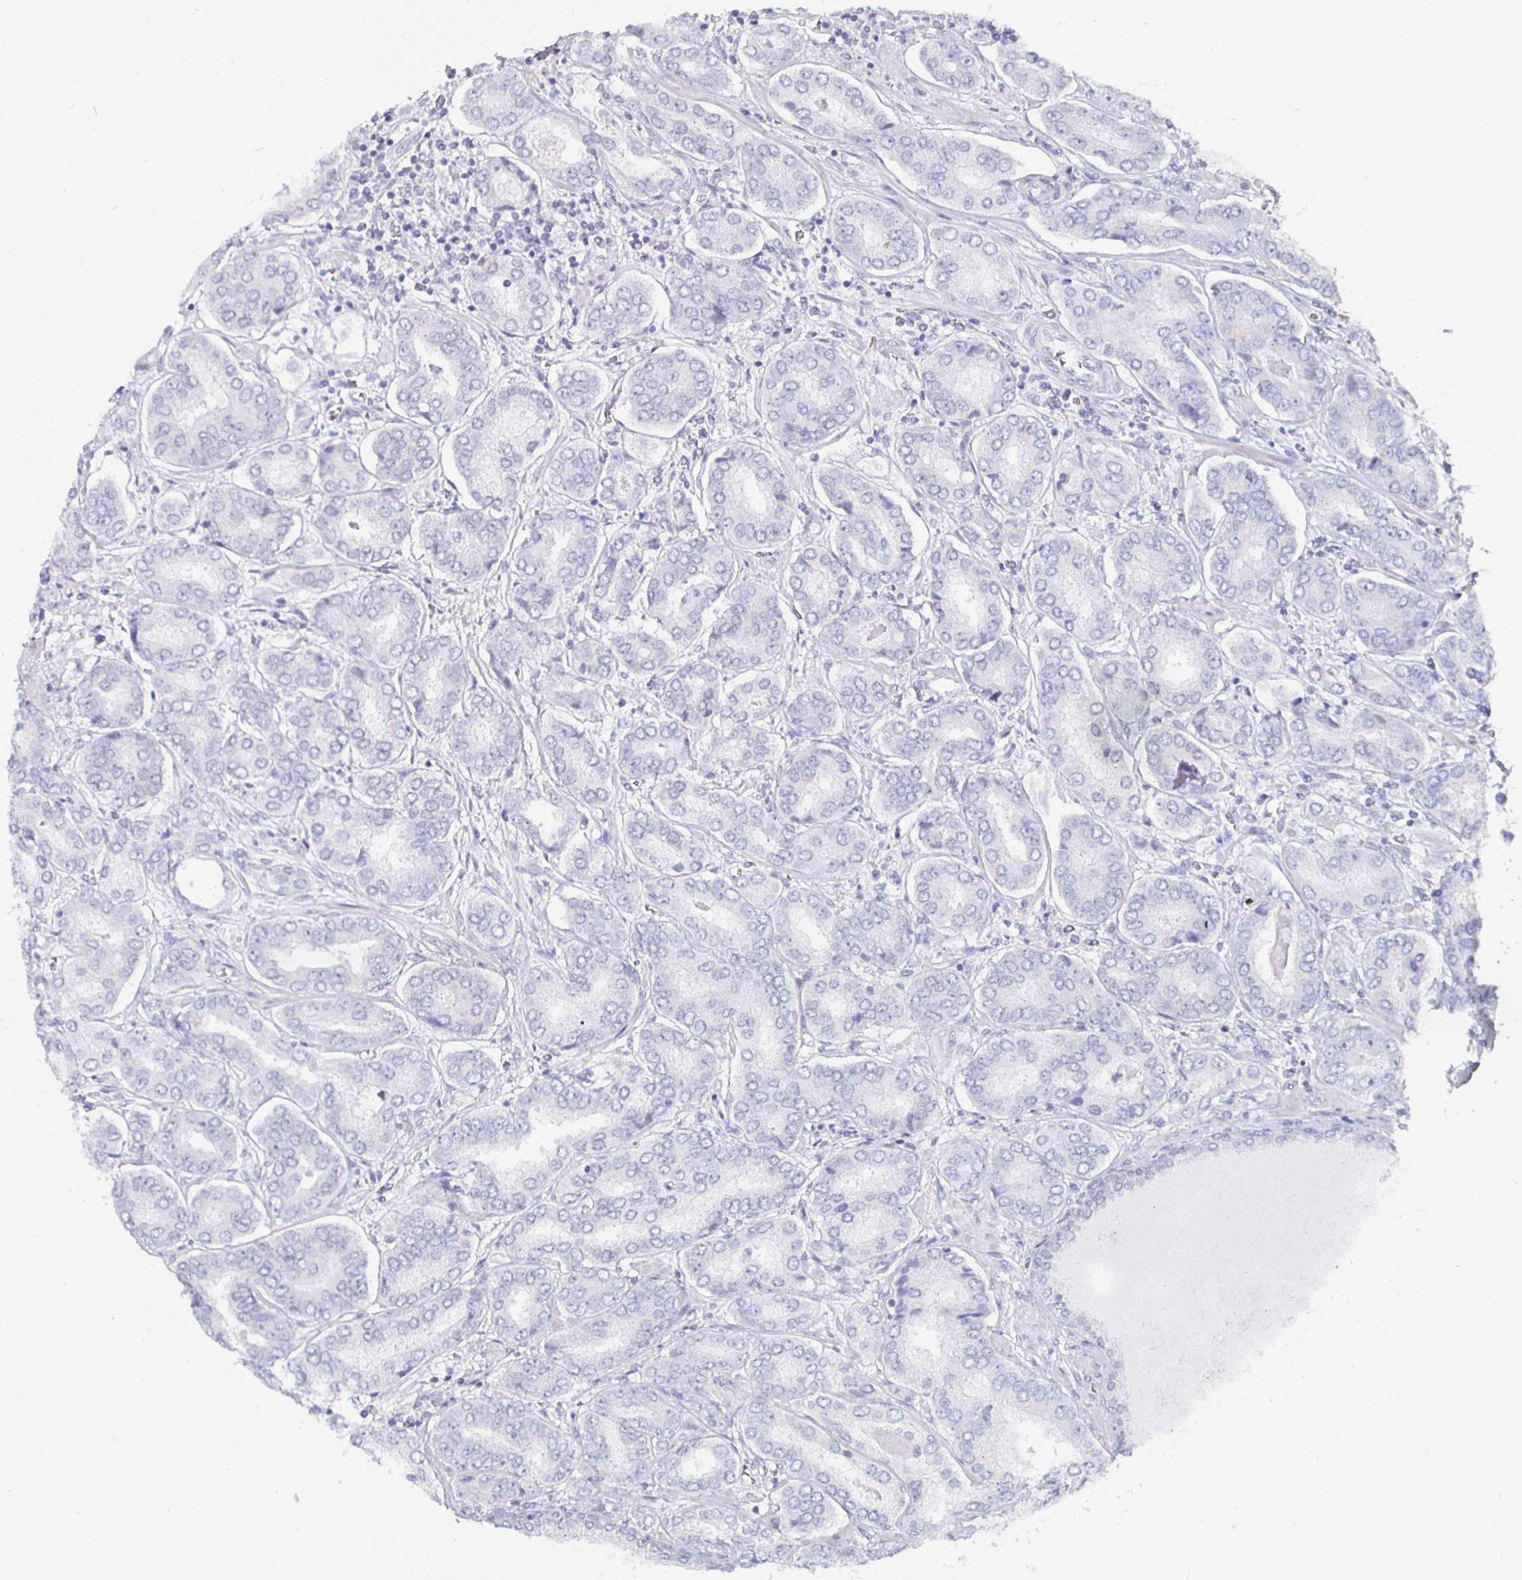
{"staining": {"intensity": "negative", "quantity": "none", "location": "none"}, "tissue": "prostate cancer", "cell_type": "Tumor cells", "image_type": "cancer", "snomed": [{"axis": "morphology", "description": "Adenocarcinoma, High grade"}, {"axis": "topography", "description": "Prostate"}], "caption": "A histopathology image of human prostate adenocarcinoma (high-grade) is negative for staining in tumor cells.", "gene": "DMRTB1", "patient": {"sex": "male", "age": 72}}